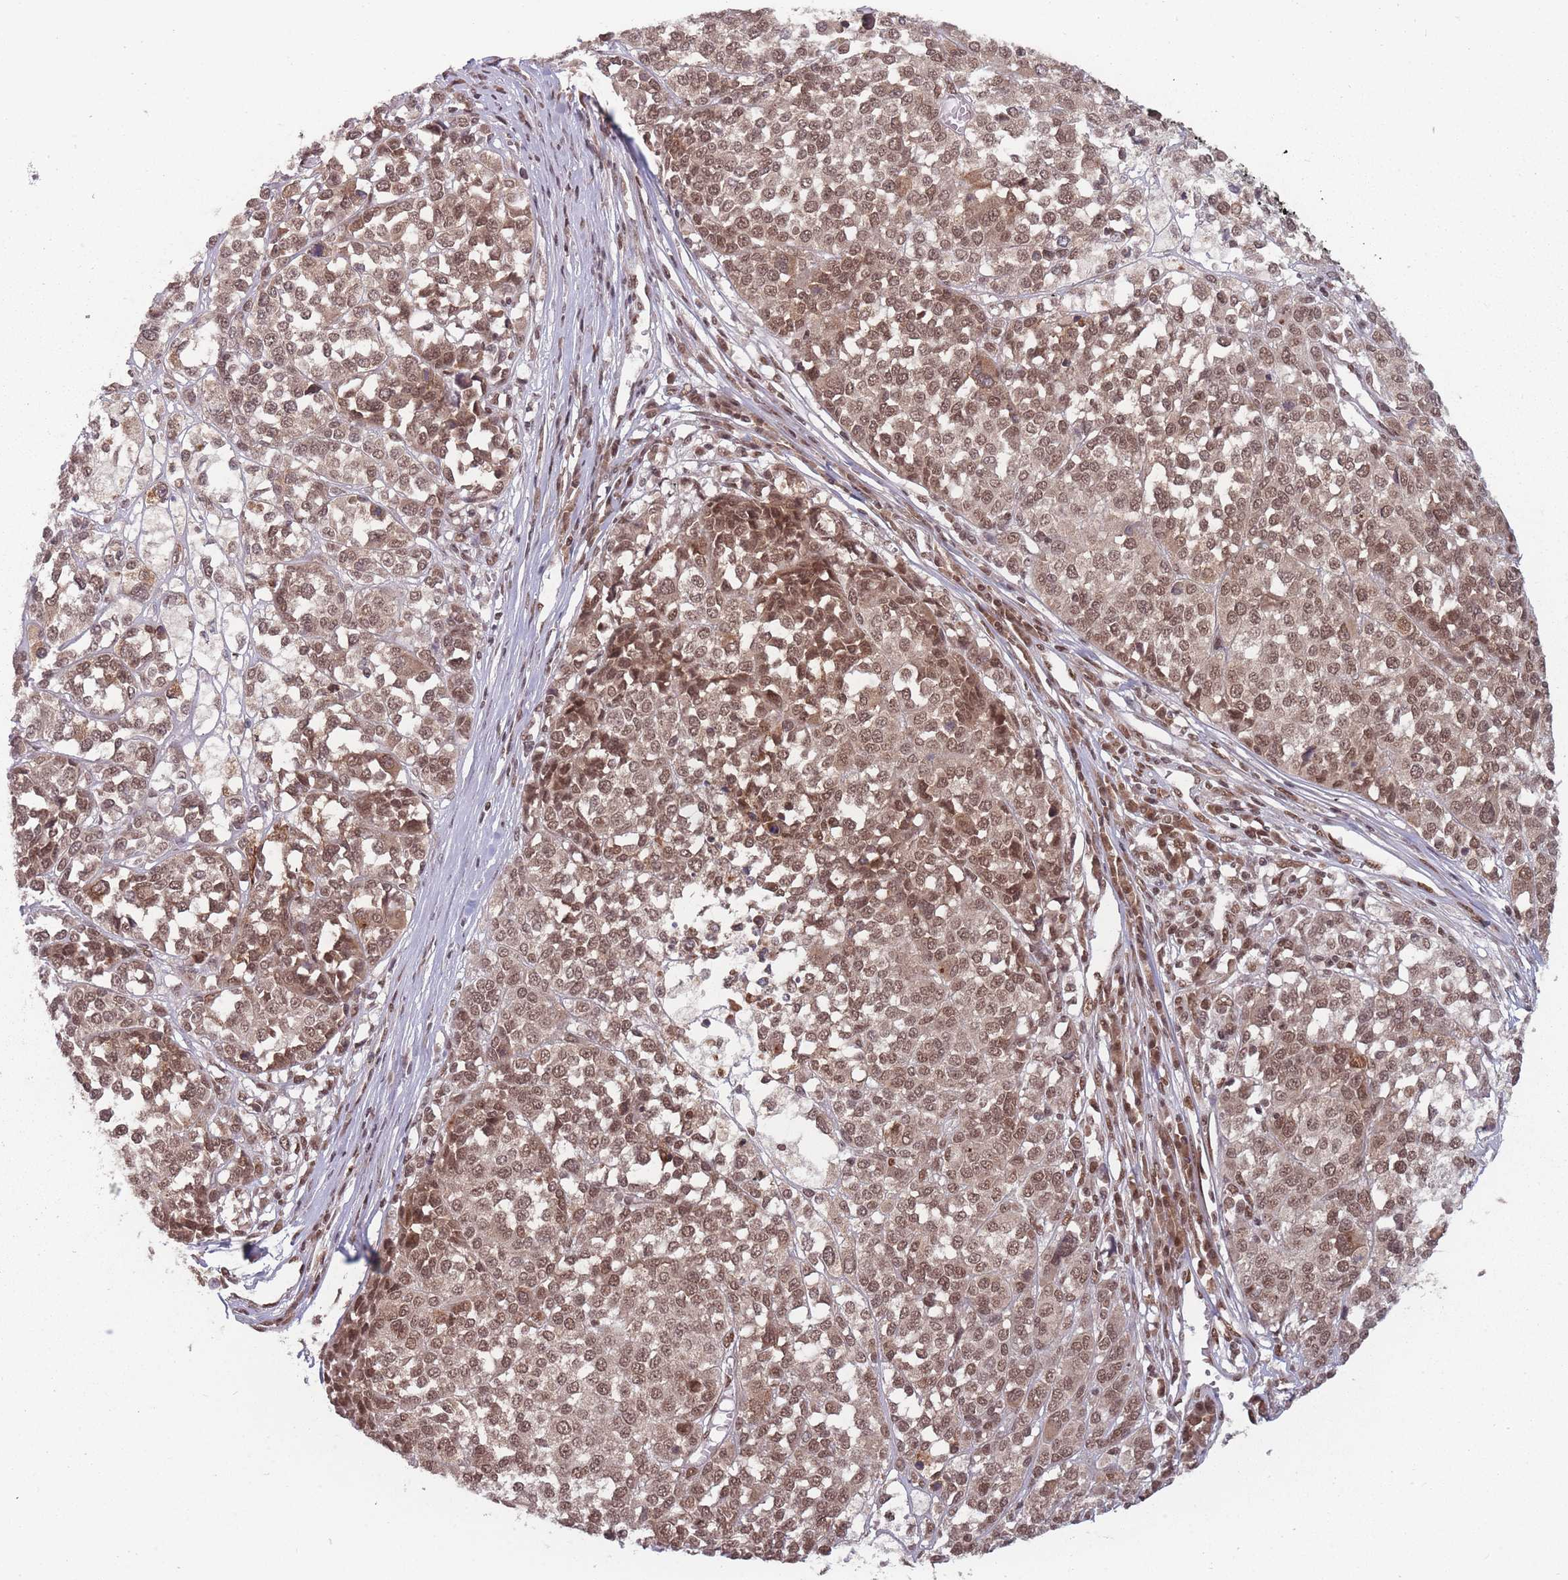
{"staining": {"intensity": "moderate", "quantity": ">75%", "location": "nuclear"}, "tissue": "melanoma", "cell_type": "Tumor cells", "image_type": "cancer", "snomed": [{"axis": "morphology", "description": "Malignant melanoma, Metastatic site"}, {"axis": "topography", "description": "Lymph node"}], "caption": "Protein analysis of malignant melanoma (metastatic site) tissue shows moderate nuclear positivity in about >75% of tumor cells. (Brightfield microscopy of DAB IHC at high magnification).", "gene": "TMED3", "patient": {"sex": "male", "age": 44}}